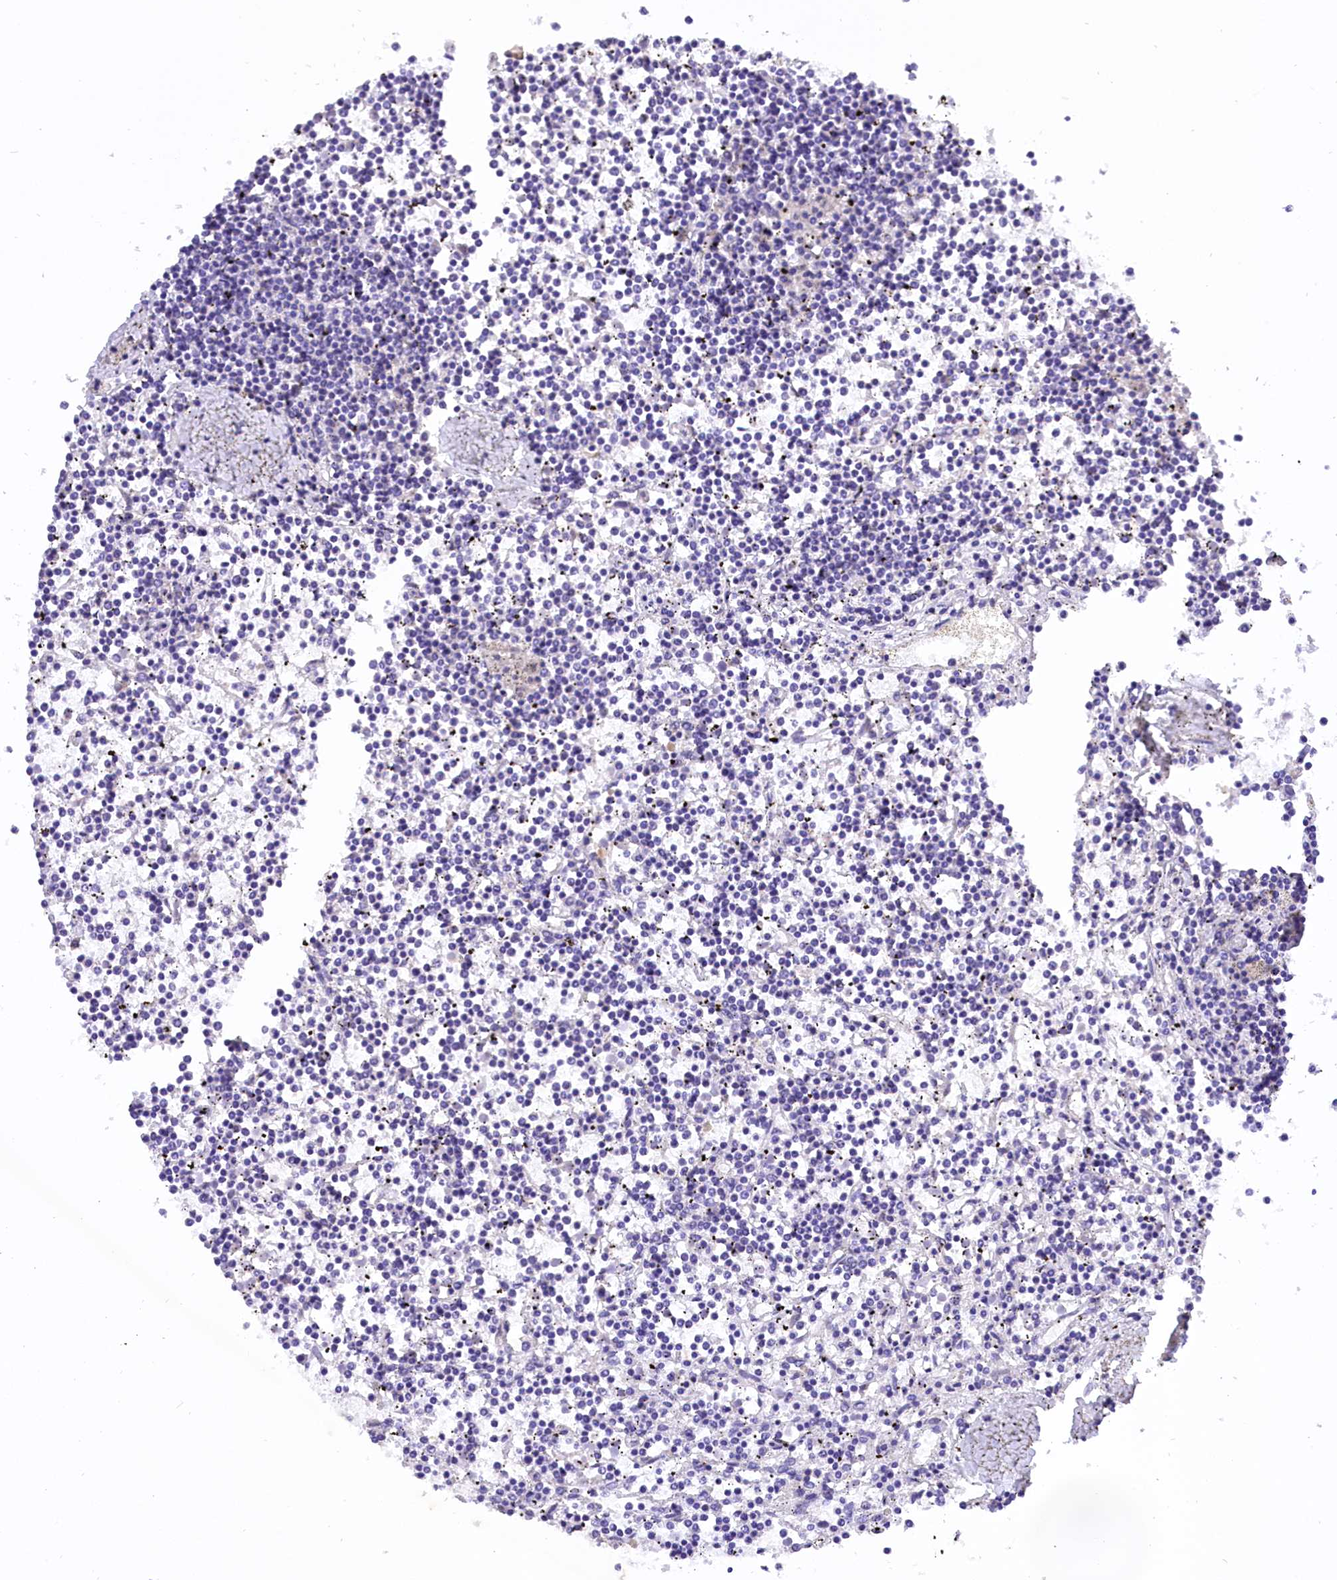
{"staining": {"intensity": "negative", "quantity": "none", "location": "none"}, "tissue": "lymphoma", "cell_type": "Tumor cells", "image_type": "cancer", "snomed": [{"axis": "morphology", "description": "Malignant lymphoma, non-Hodgkin's type, Low grade"}, {"axis": "topography", "description": "Spleen"}], "caption": "Immunohistochemical staining of human low-grade malignant lymphoma, non-Hodgkin's type exhibits no significant staining in tumor cells.", "gene": "COL6A5", "patient": {"sex": "female", "age": 19}}